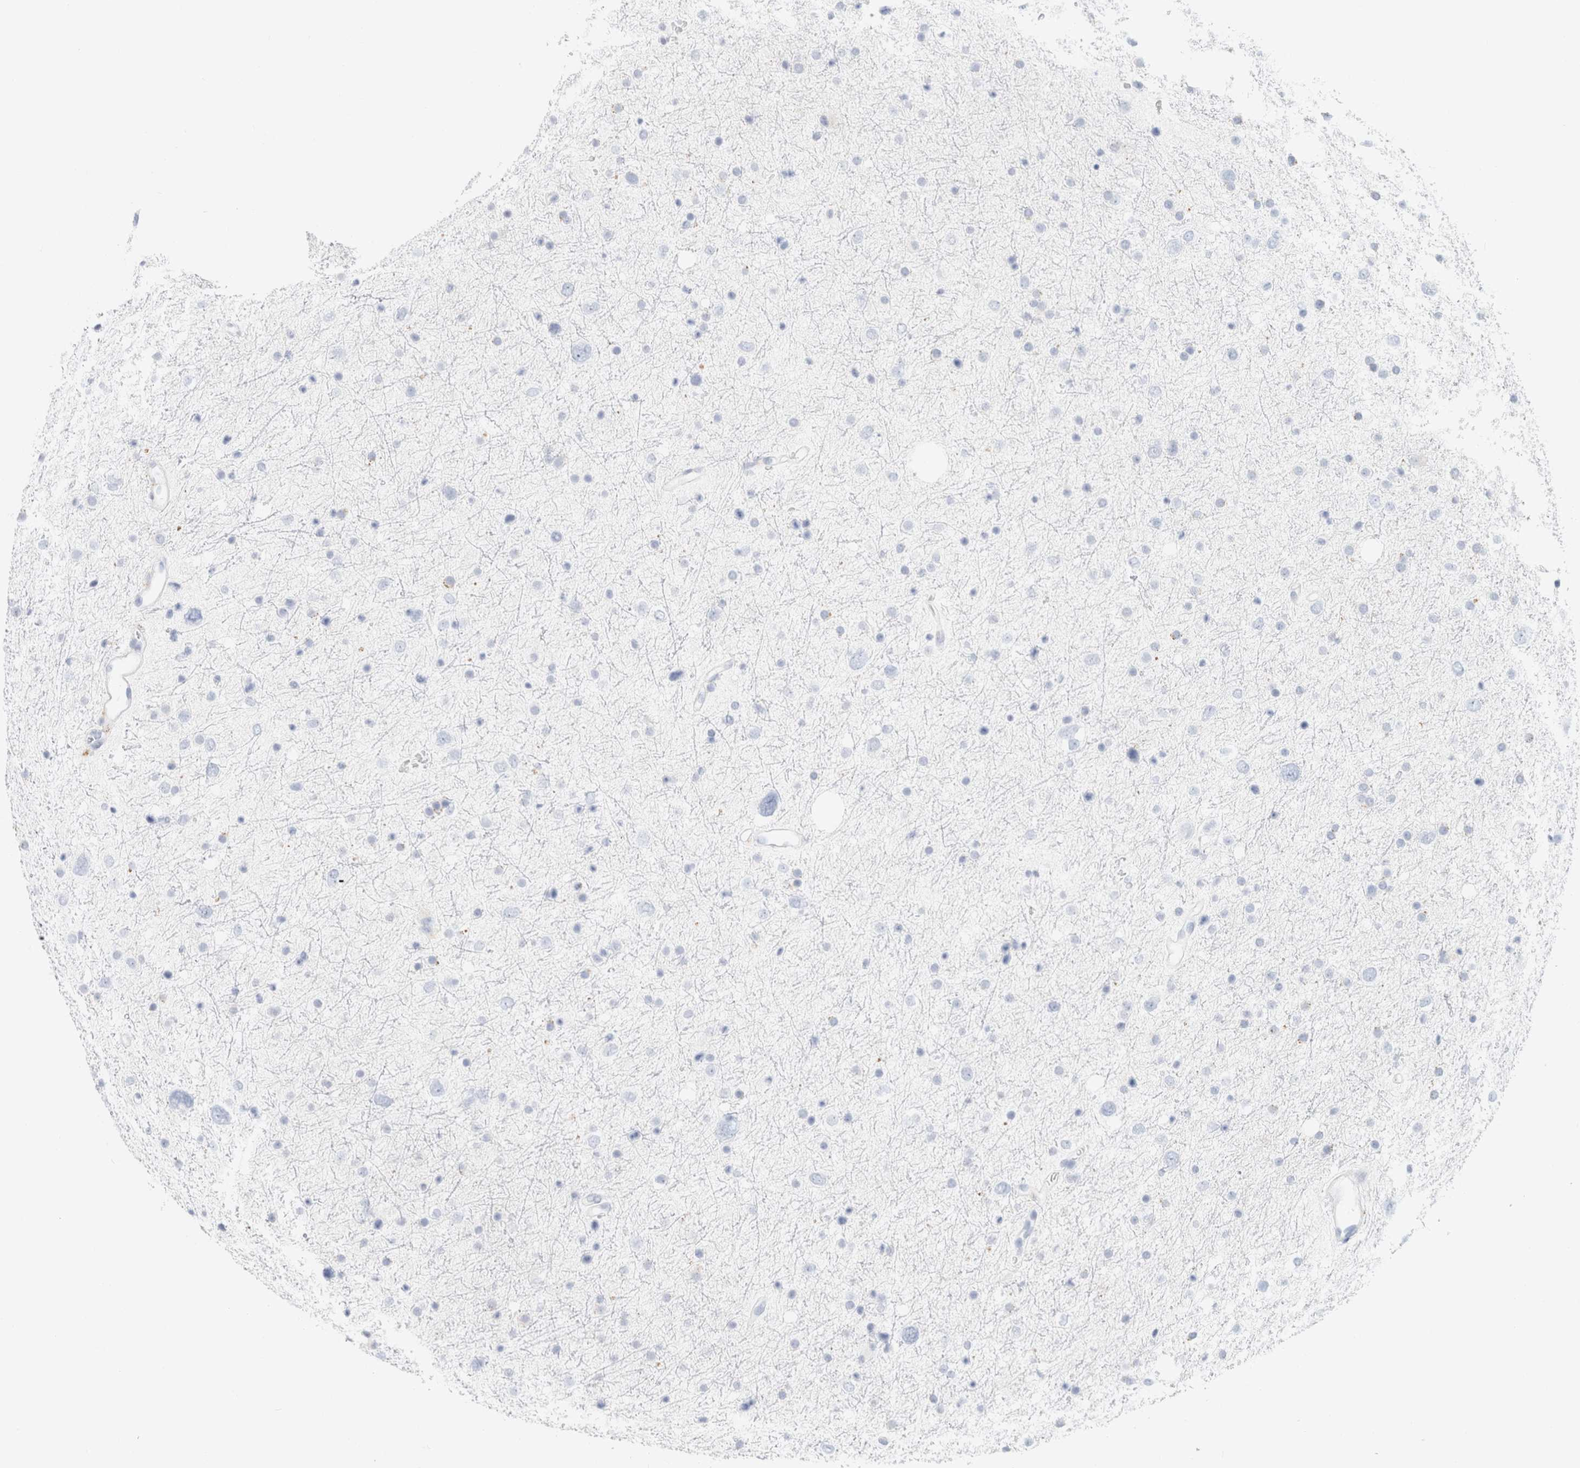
{"staining": {"intensity": "negative", "quantity": "none", "location": "none"}, "tissue": "glioma", "cell_type": "Tumor cells", "image_type": "cancer", "snomed": [{"axis": "morphology", "description": "Glioma, malignant, Low grade"}, {"axis": "topography", "description": "Brain"}], "caption": "Human glioma stained for a protein using immunohistochemistry (IHC) shows no positivity in tumor cells.", "gene": "CPQ", "patient": {"sex": "female", "age": 37}}